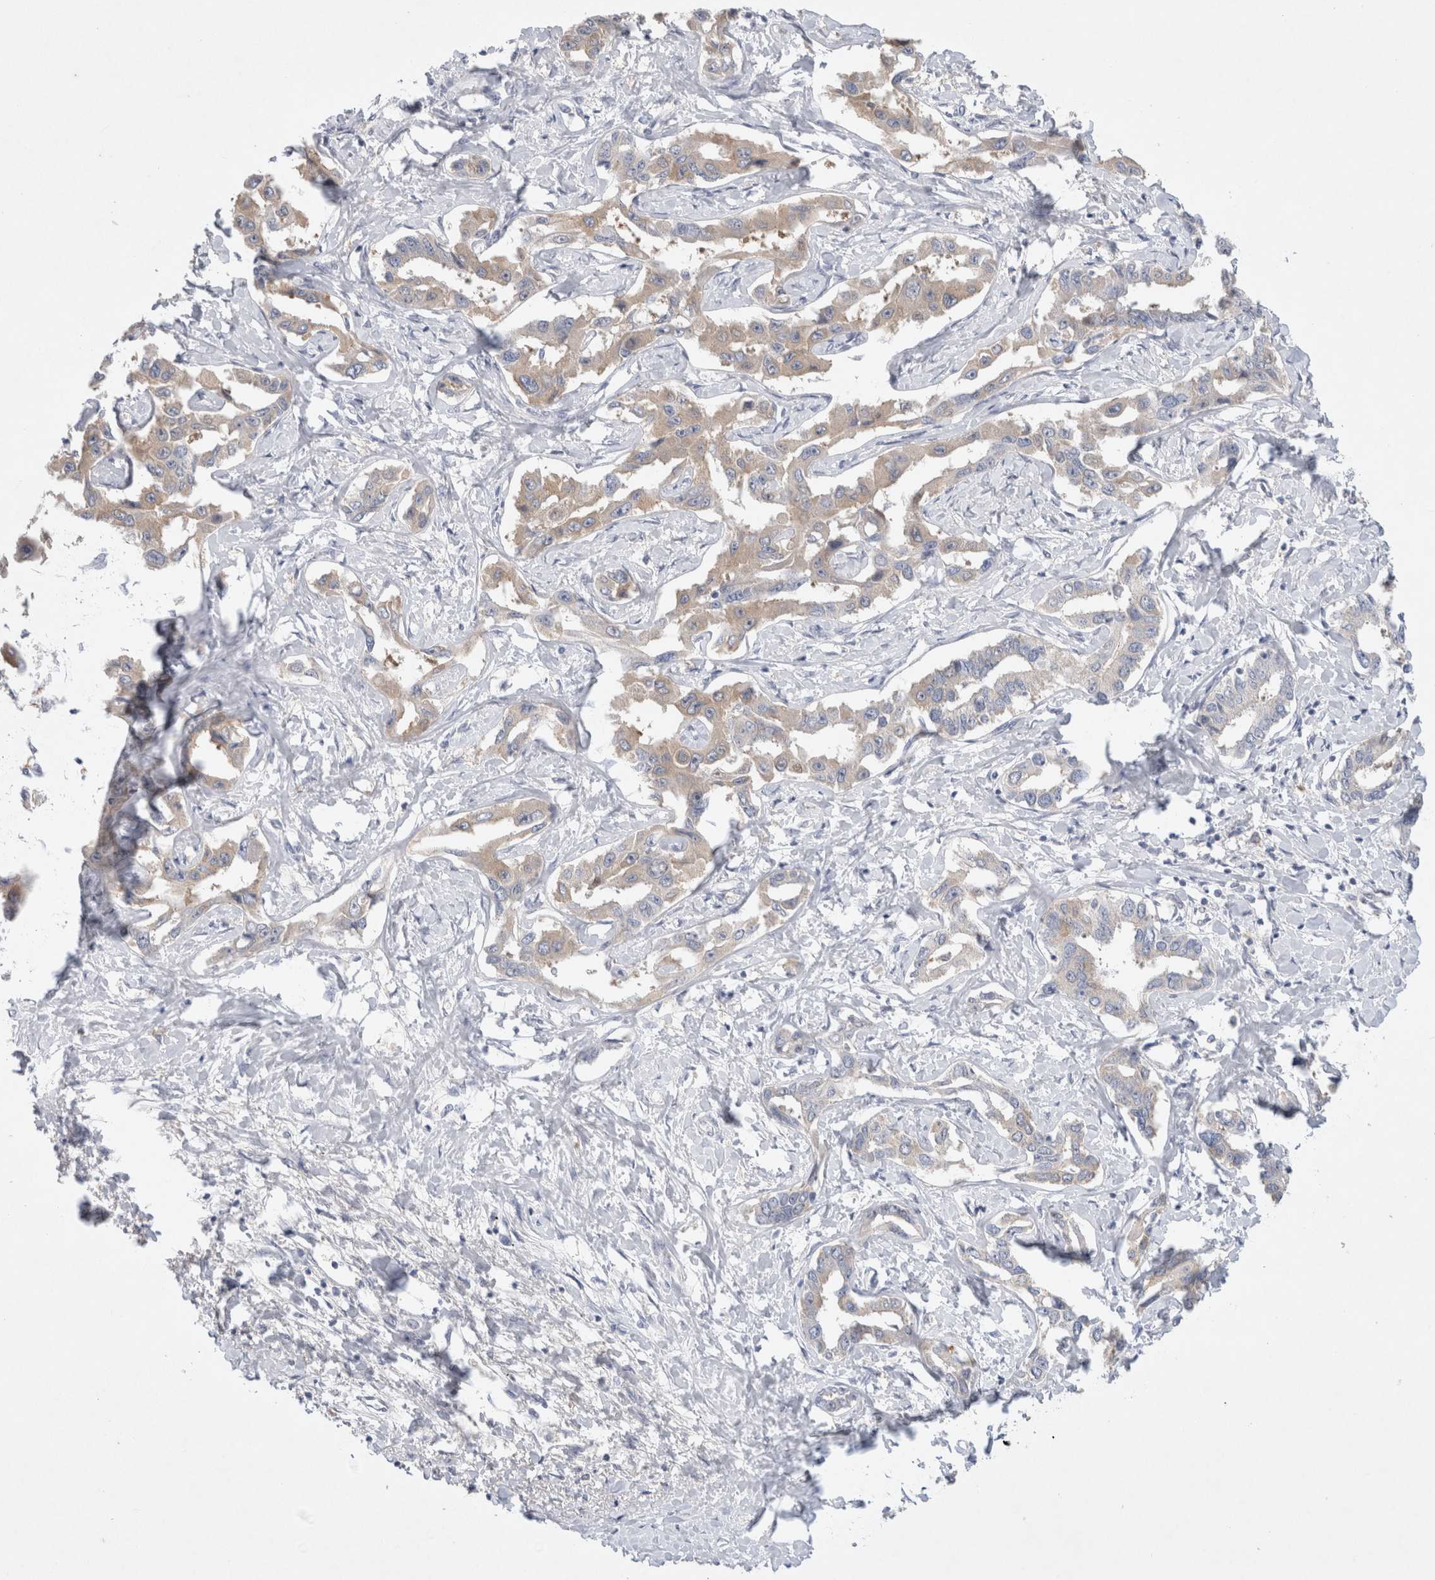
{"staining": {"intensity": "weak", "quantity": ">75%", "location": "cytoplasmic/membranous"}, "tissue": "liver cancer", "cell_type": "Tumor cells", "image_type": "cancer", "snomed": [{"axis": "morphology", "description": "Cholangiocarcinoma"}, {"axis": "topography", "description": "Liver"}], "caption": "IHC (DAB) staining of human liver cancer (cholangiocarcinoma) displays weak cytoplasmic/membranous protein staining in approximately >75% of tumor cells.", "gene": "GAS1", "patient": {"sex": "male", "age": 59}}